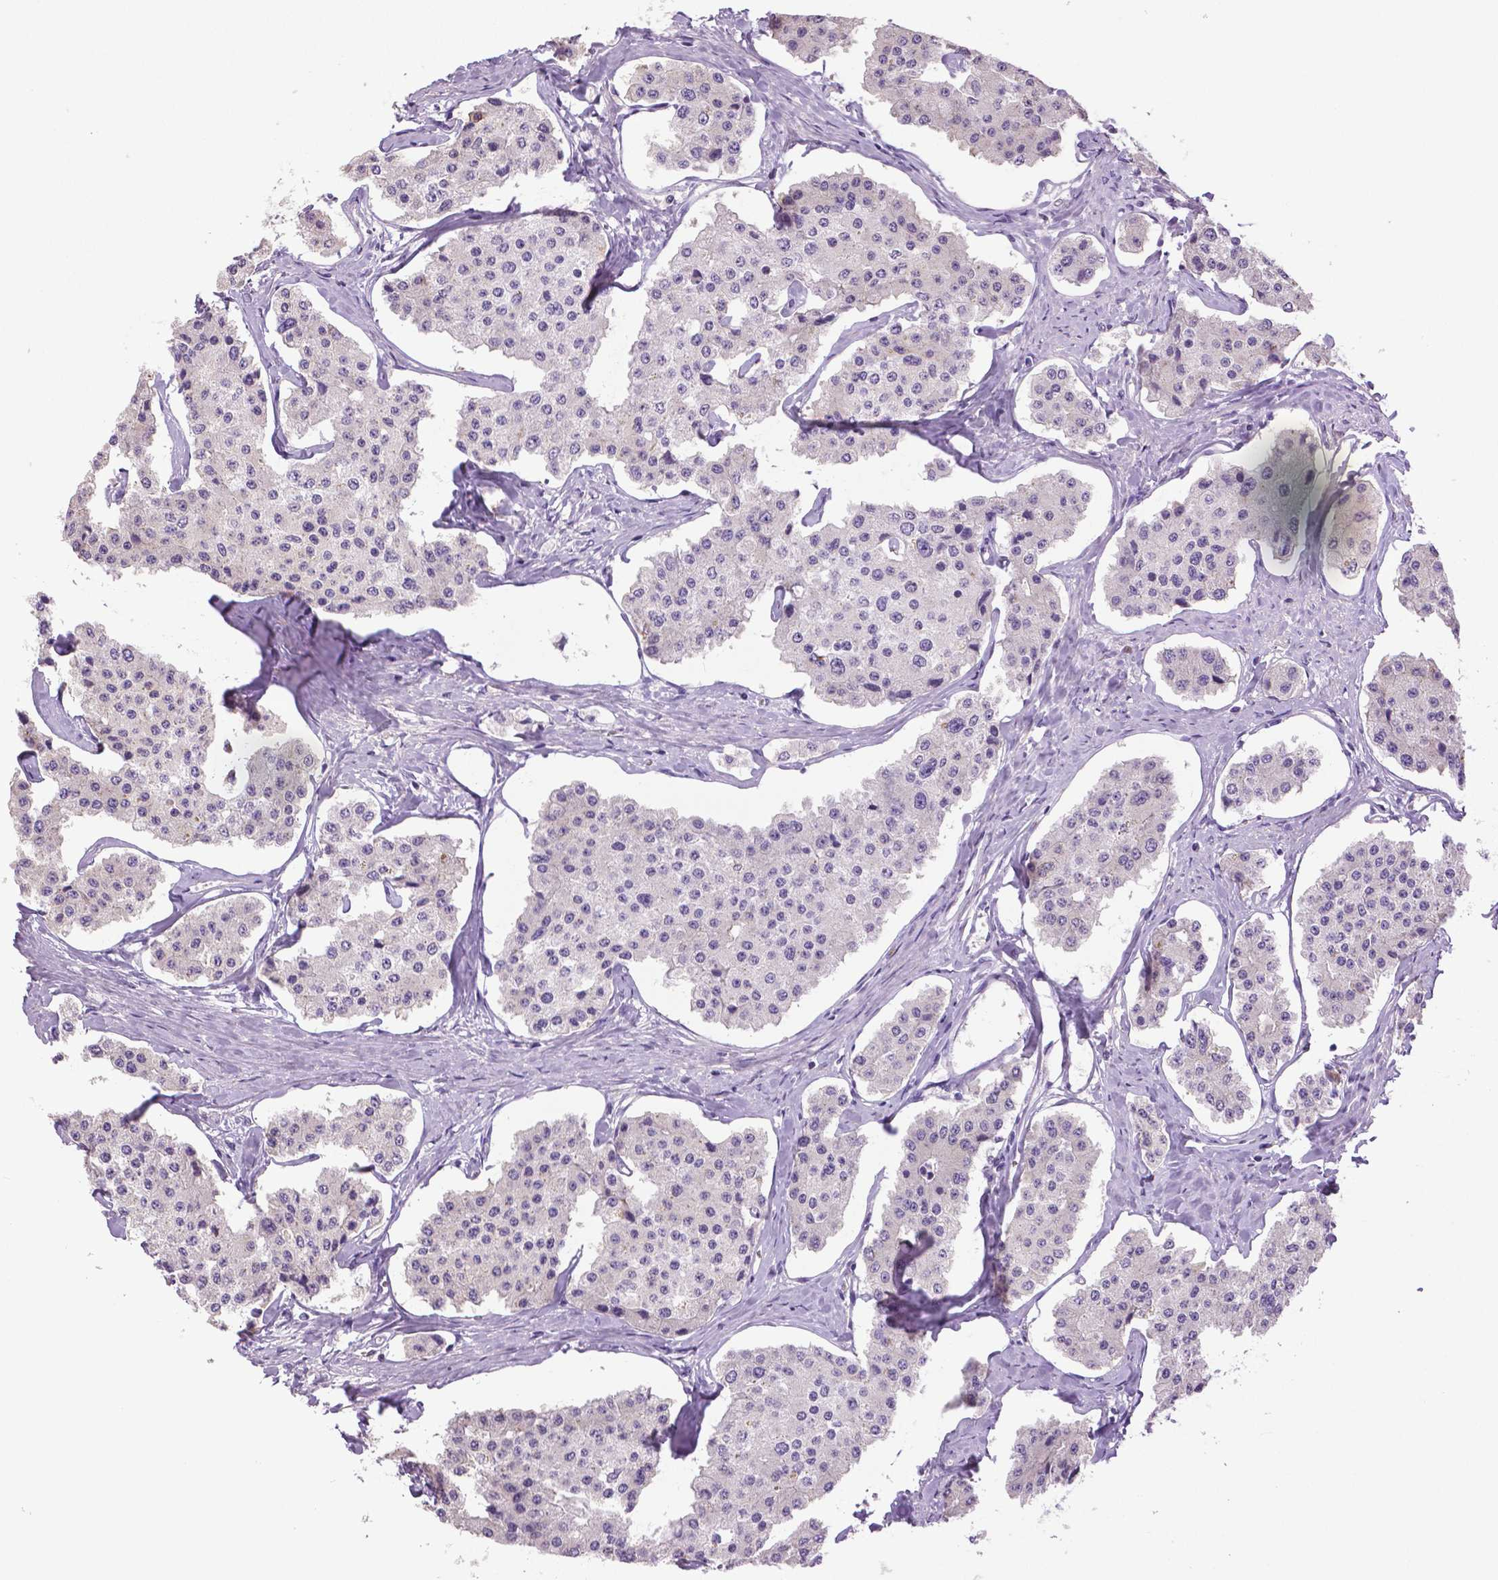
{"staining": {"intensity": "negative", "quantity": "none", "location": "none"}, "tissue": "carcinoid", "cell_type": "Tumor cells", "image_type": "cancer", "snomed": [{"axis": "morphology", "description": "Carcinoid, malignant, NOS"}, {"axis": "topography", "description": "Small intestine"}], "caption": "Immunohistochemical staining of human carcinoid (malignant) shows no significant positivity in tumor cells.", "gene": "DNAH12", "patient": {"sex": "female", "age": 65}}